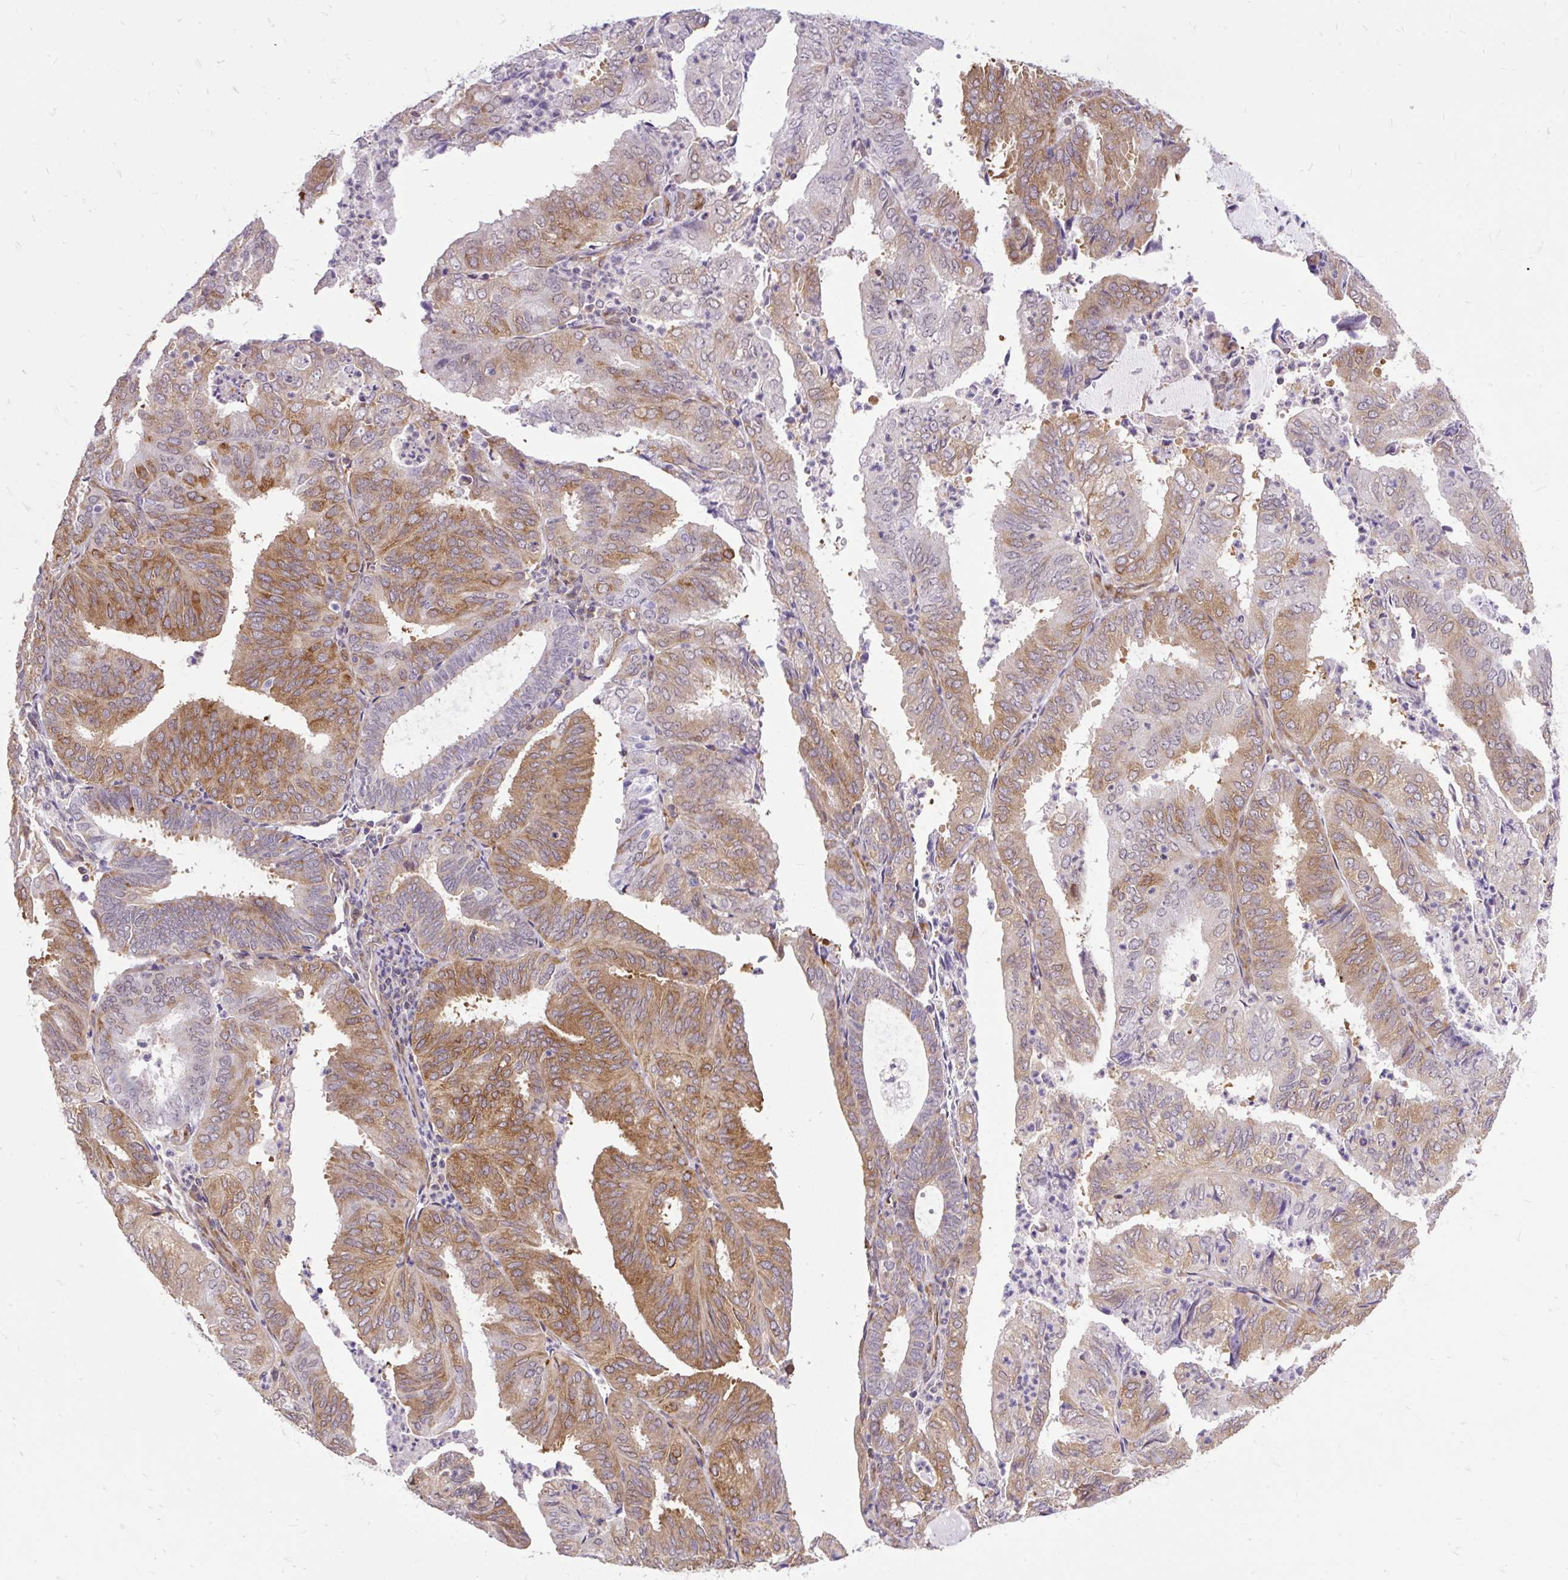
{"staining": {"intensity": "moderate", "quantity": "25%-75%", "location": "cytoplasmic/membranous"}, "tissue": "endometrial cancer", "cell_type": "Tumor cells", "image_type": "cancer", "snomed": [{"axis": "morphology", "description": "Adenocarcinoma, NOS"}, {"axis": "topography", "description": "Uterus"}], "caption": "A micrograph of human endometrial adenocarcinoma stained for a protein exhibits moderate cytoplasmic/membranous brown staining in tumor cells. The staining was performed using DAB (3,3'-diaminobenzidine) to visualize the protein expression in brown, while the nuclei were stained in blue with hematoxylin (Magnification: 20x).", "gene": "TRIM17", "patient": {"sex": "female", "age": 60}}